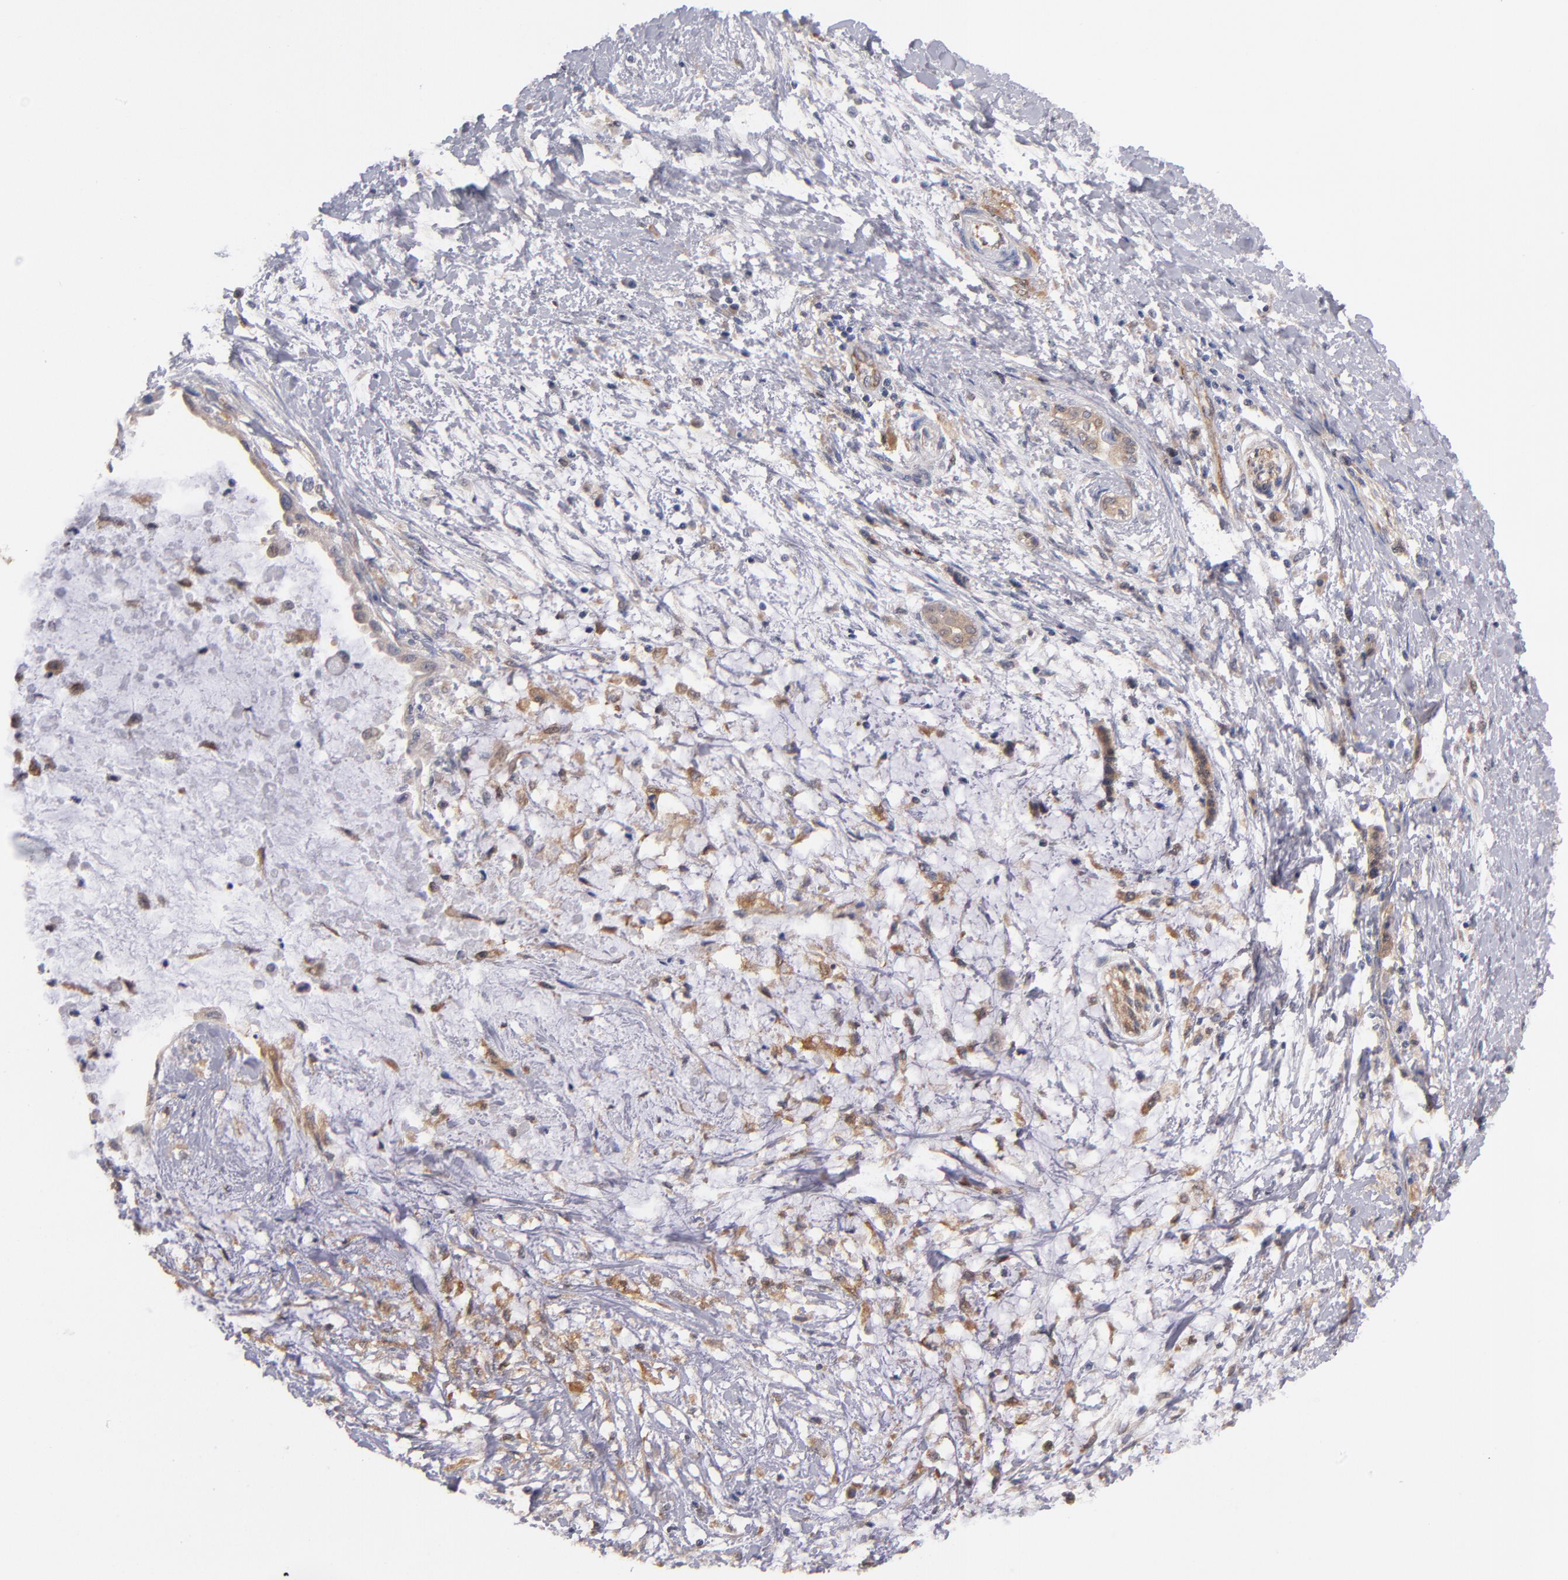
{"staining": {"intensity": "moderate", "quantity": ">75%", "location": "cytoplasmic/membranous"}, "tissue": "pancreatic cancer", "cell_type": "Tumor cells", "image_type": "cancer", "snomed": [{"axis": "morphology", "description": "Adenocarcinoma, NOS"}, {"axis": "topography", "description": "Pancreas"}], "caption": "Immunohistochemical staining of human pancreatic adenocarcinoma shows medium levels of moderate cytoplasmic/membranous protein positivity in about >75% of tumor cells.", "gene": "GMFG", "patient": {"sex": "female", "age": 64}}